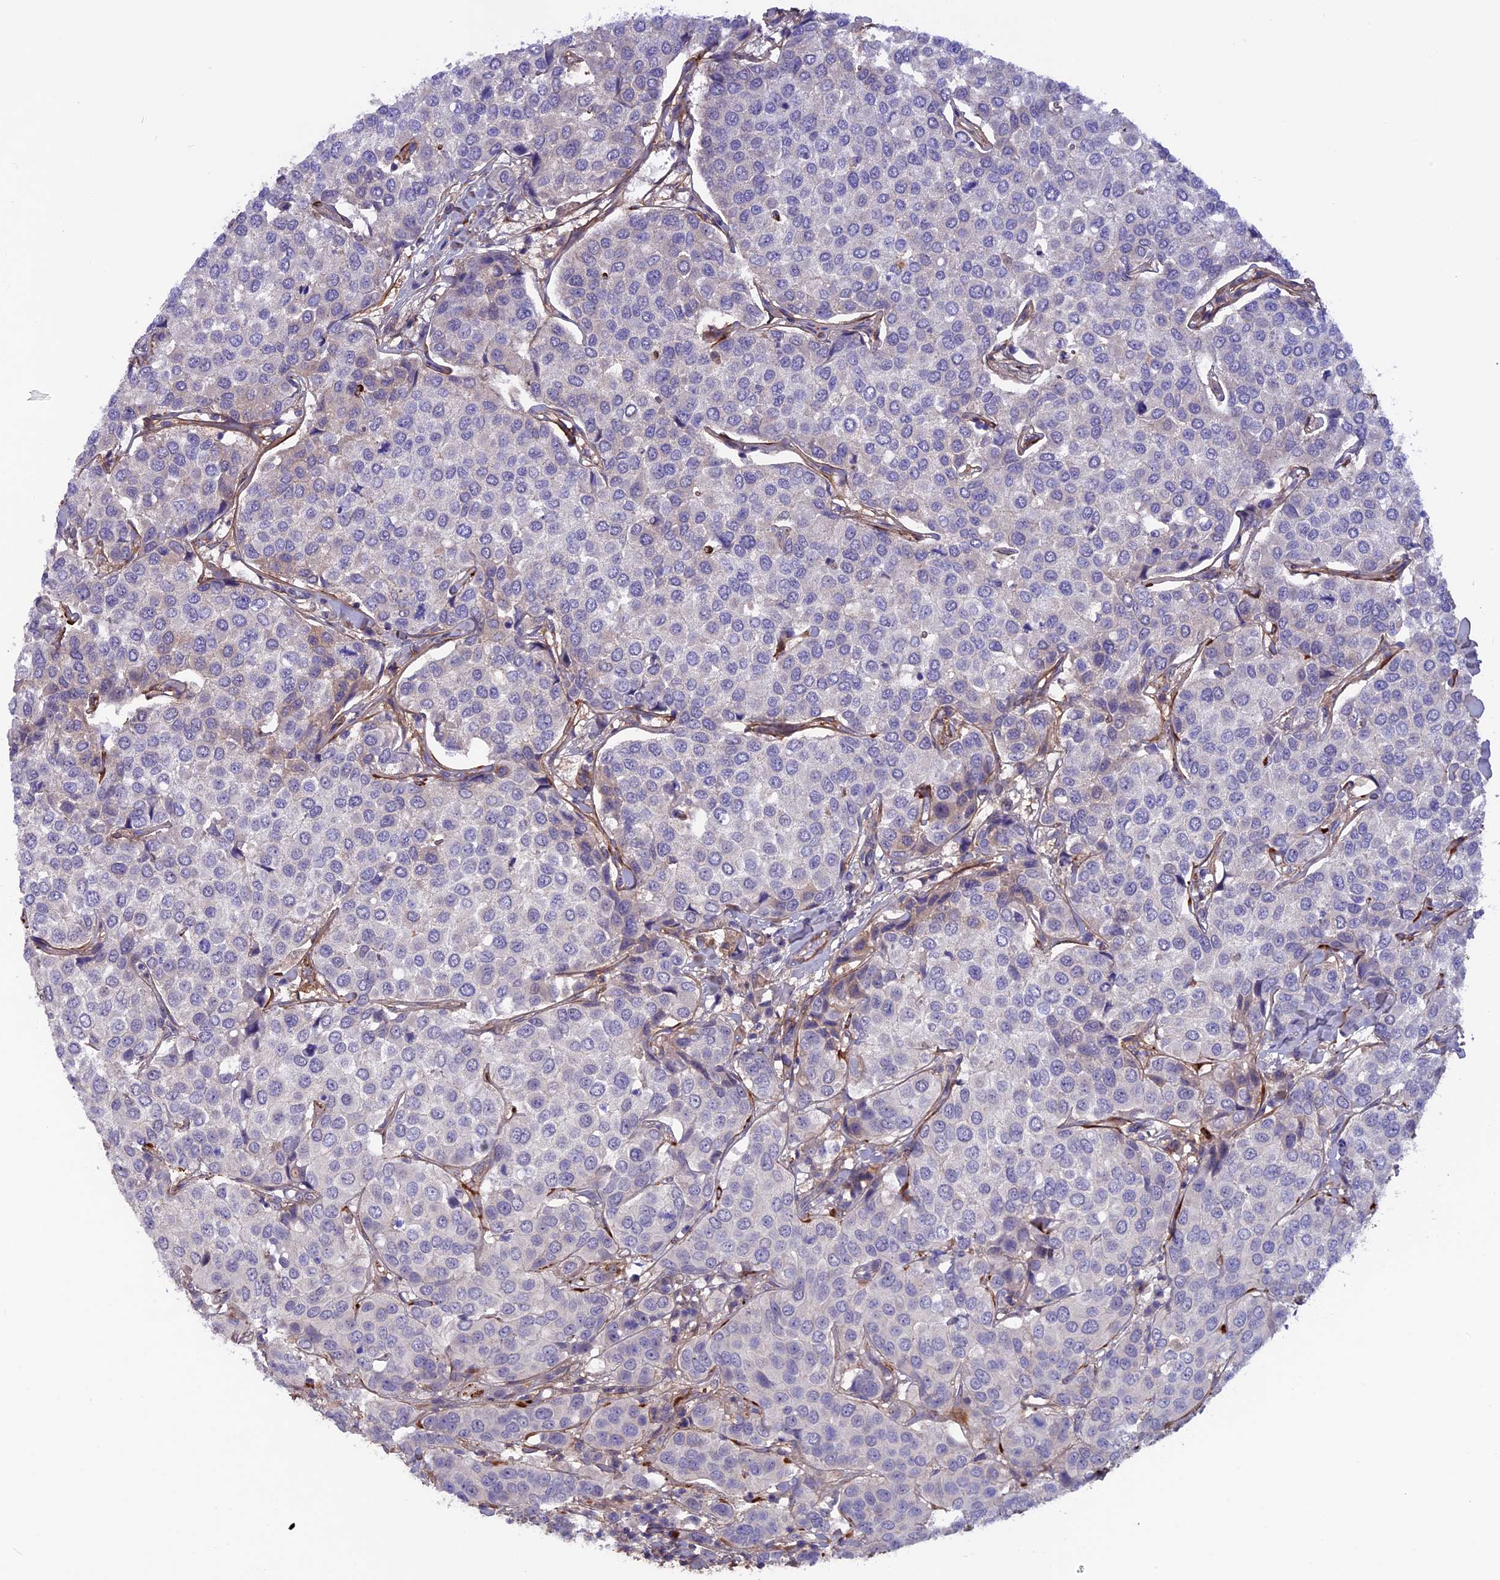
{"staining": {"intensity": "negative", "quantity": "none", "location": "none"}, "tissue": "breast cancer", "cell_type": "Tumor cells", "image_type": "cancer", "snomed": [{"axis": "morphology", "description": "Duct carcinoma"}, {"axis": "topography", "description": "Breast"}], "caption": "Protein analysis of breast cancer demonstrates no significant staining in tumor cells.", "gene": "COL4A3", "patient": {"sex": "female", "age": 55}}